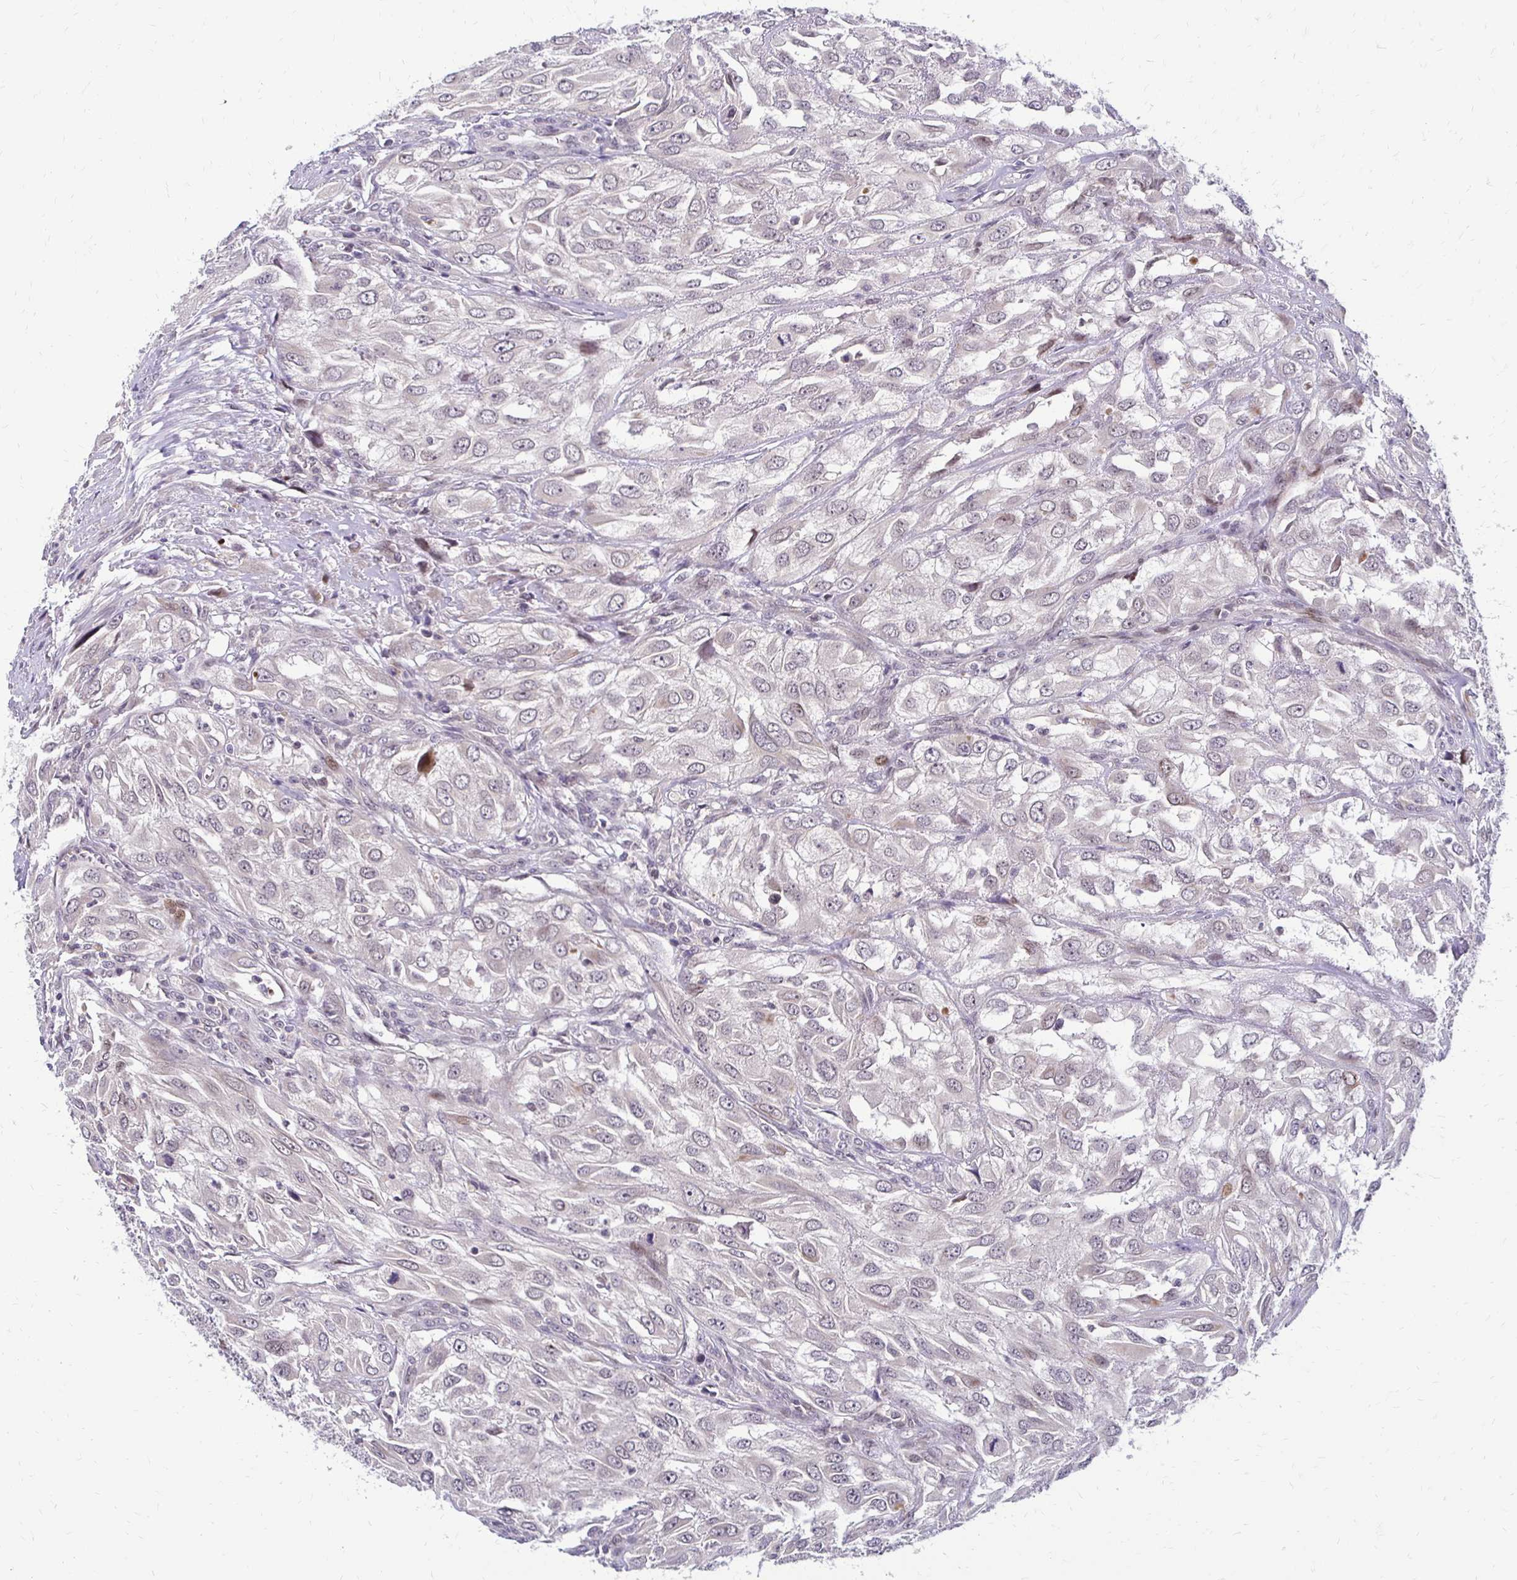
{"staining": {"intensity": "moderate", "quantity": "<25%", "location": "nuclear"}, "tissue": "urothelial cancer", "cell_type": "Tumor cells", "image_type": "cancer", "snomed": [{"axis": "morphology", "description": "Urothelial carcinoma, High grade"}, {"axis": "topography", "description": "Urinary bladder"}], "caption": "Urothelial carcinoma (high-grade) stained with DAB IHC shows low levels of moderate nuclear expression in about <25% of tumor cells.", "gene": "TRIR", "patient": {"sex": "male", "age": 67}}